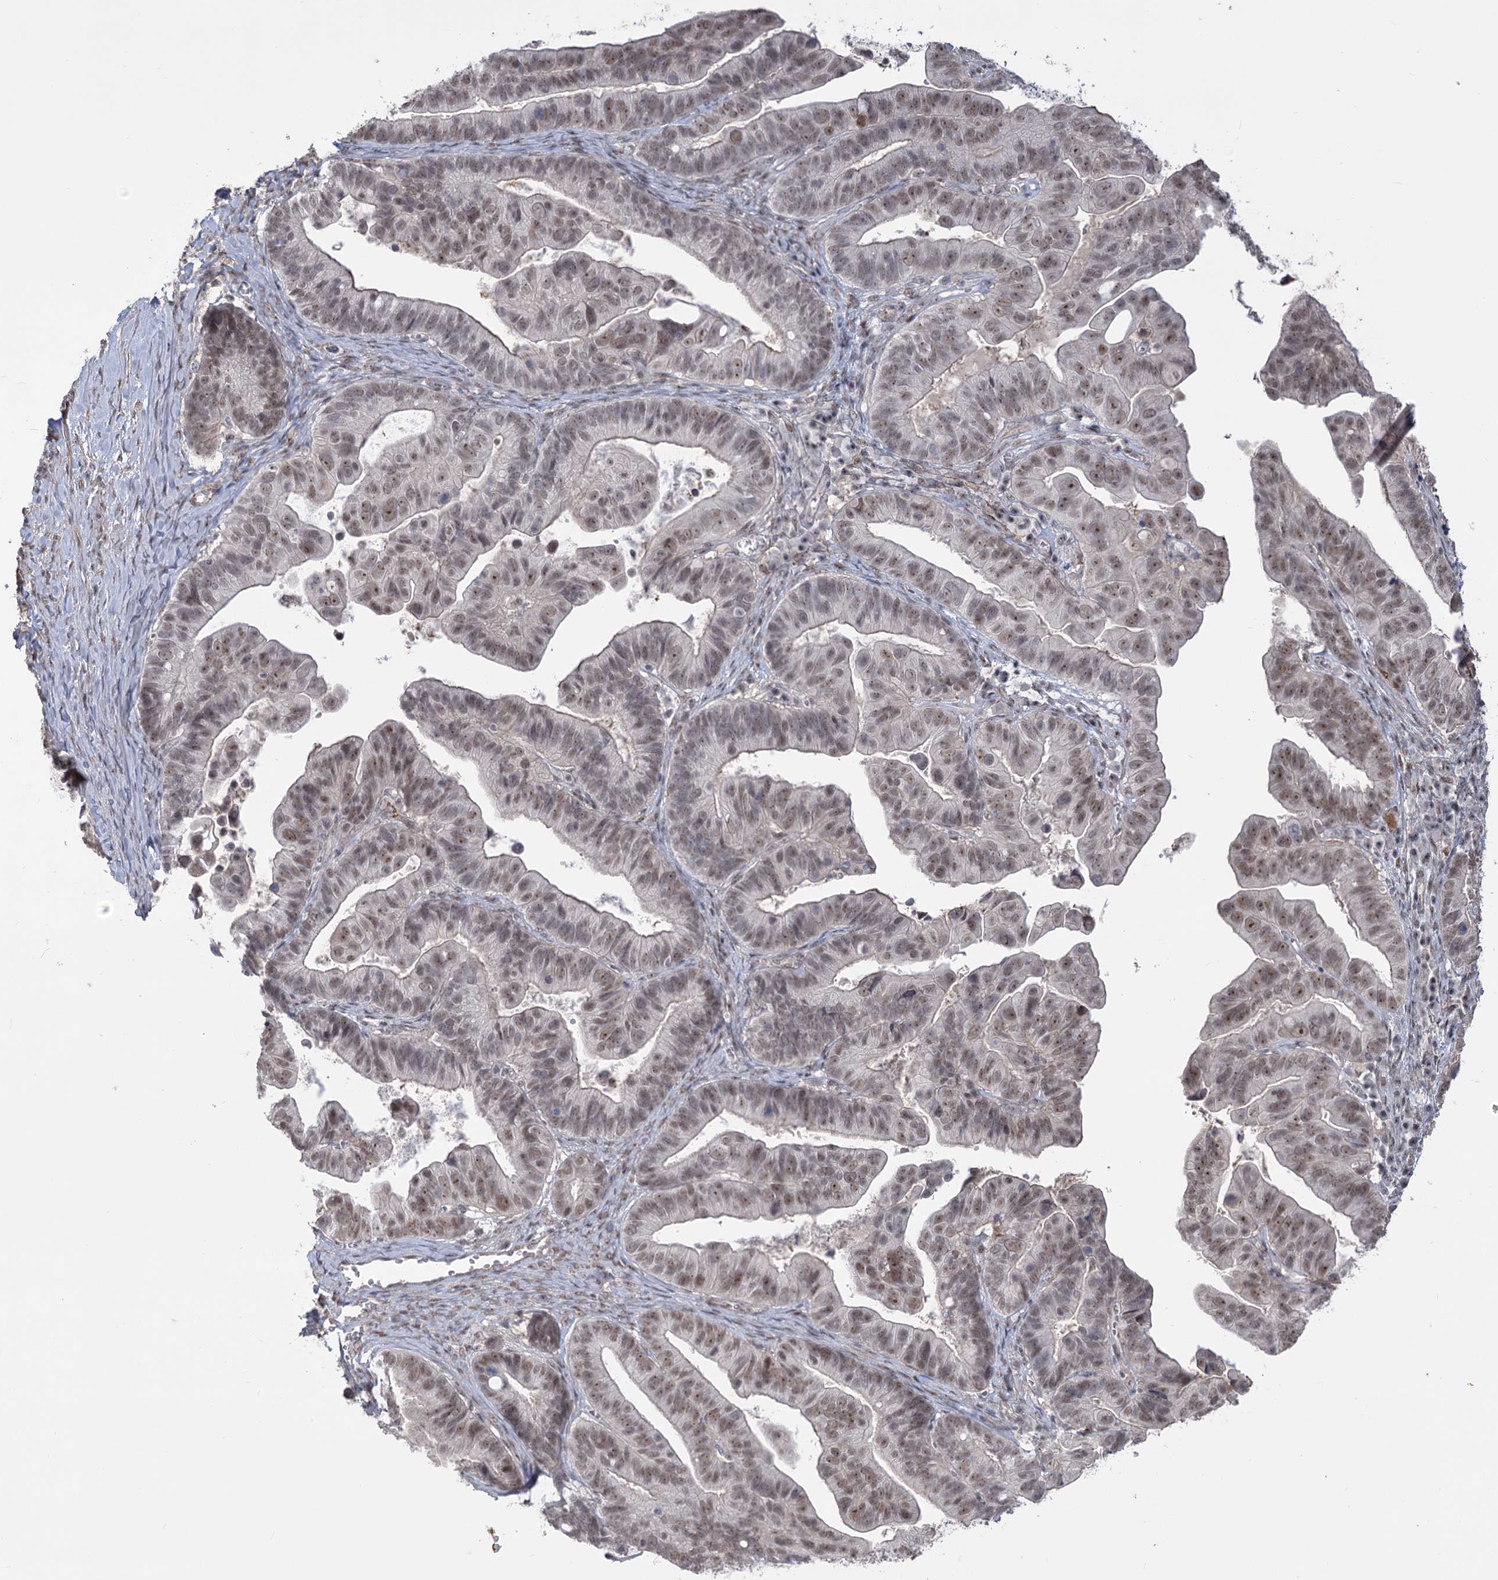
{"staining": {"intensity": "weak", "quantity": ">75%", "location": "nuclear"}, "tissue": "ovarian cancer", "cell_type": "Tumor cells", "image_type": "cancer", "snomed": [{"axis": "morphology", "description": "Cystadenocarcinoma, serous, NOS"}, {"axis": "topography", "description": "Ovary"}], "caption": "A photomicrograph showing weak nuclear expression in about >75% of tumor cells in ovarian cancer, as visualized by brown immunohistochemical staining.", "gene": "ZSCAN23", "patient": {"sex": "female", "age": 56}}